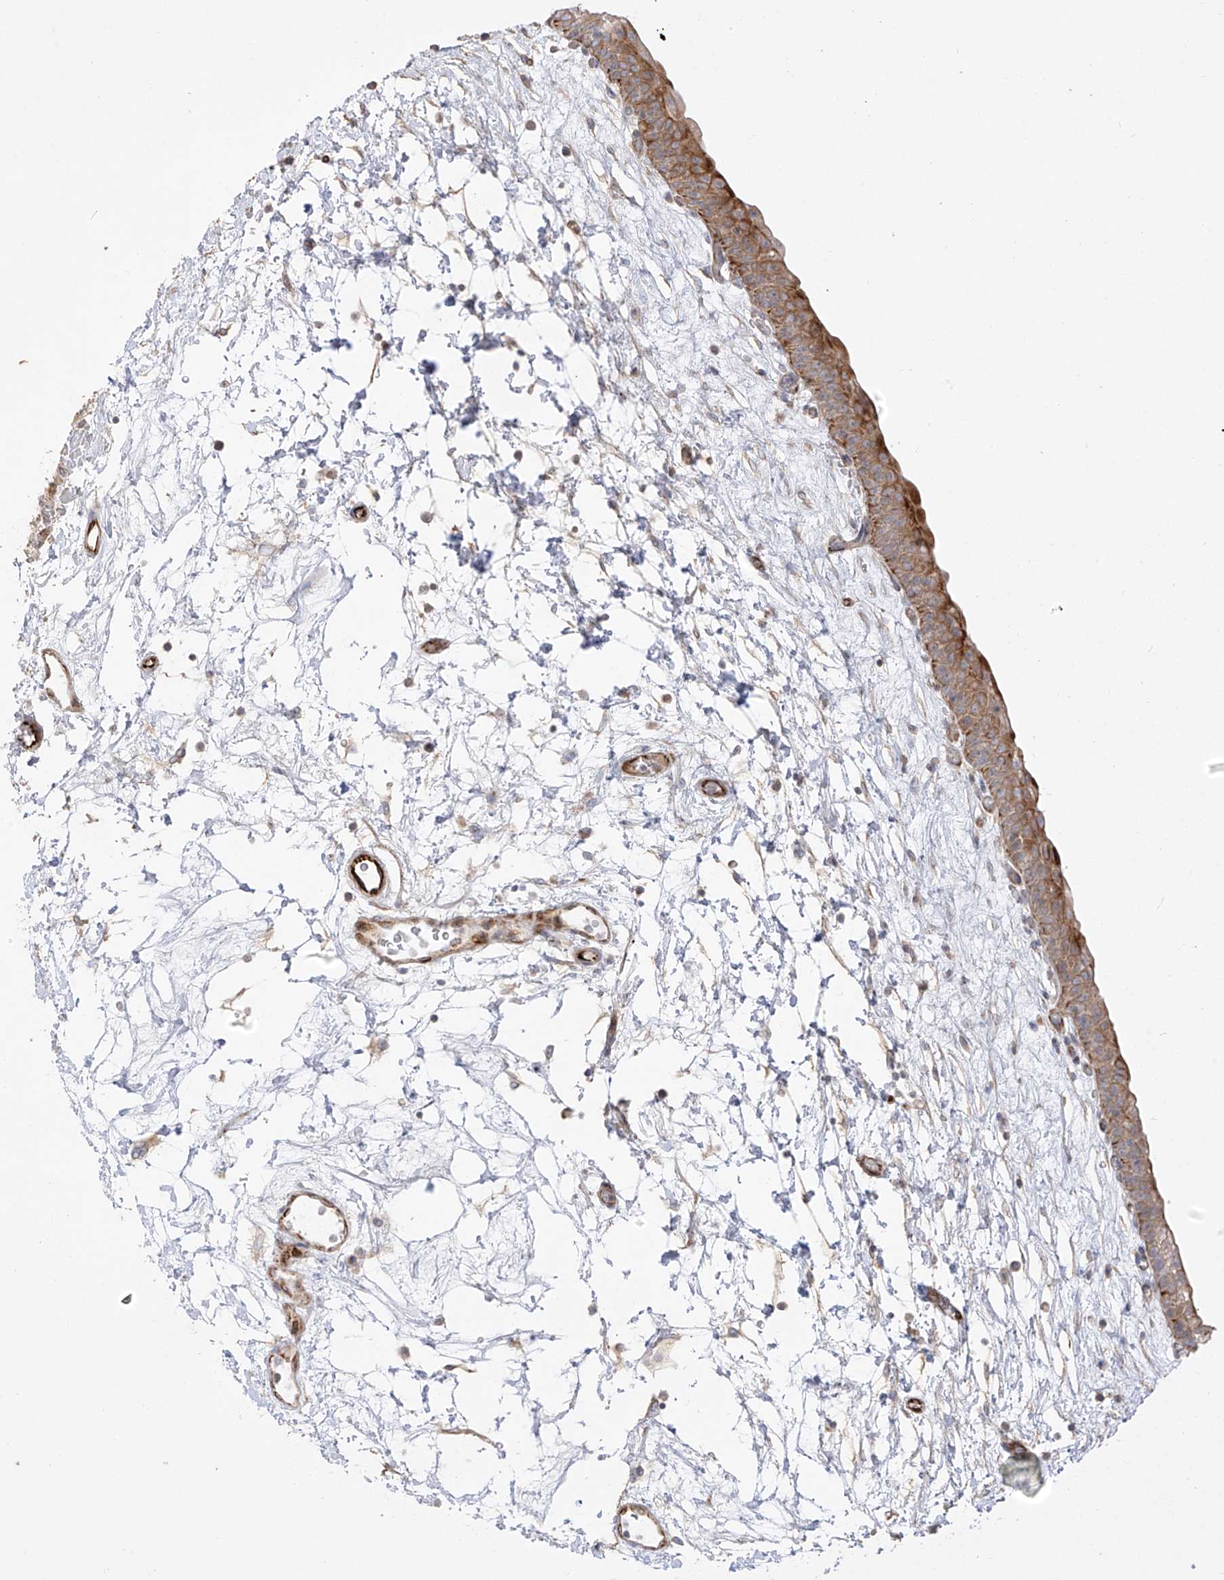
{"staining": {"intensity": "moderate", "quantity": "25%-75%", "location": "cytoplasmic/membranous"}, "tissue": "urinary bladder", "cell_type": "Urothelial cells", "image_type": "normal", "snomed": [{"axis": "morphology", "description": "Normal tissue, NOS"}, {"axis": "topography", "description": "Urinary bladder"}], "caption": "This image demonstrates IHC staining of unremarkable urinary bladder, with medium moderate cytoplasmic/membranous positivity in approximately 25%-75% of urothelial cells.", "gene": "DCDC2", "patient": {"sex": "male", "age": 83}}